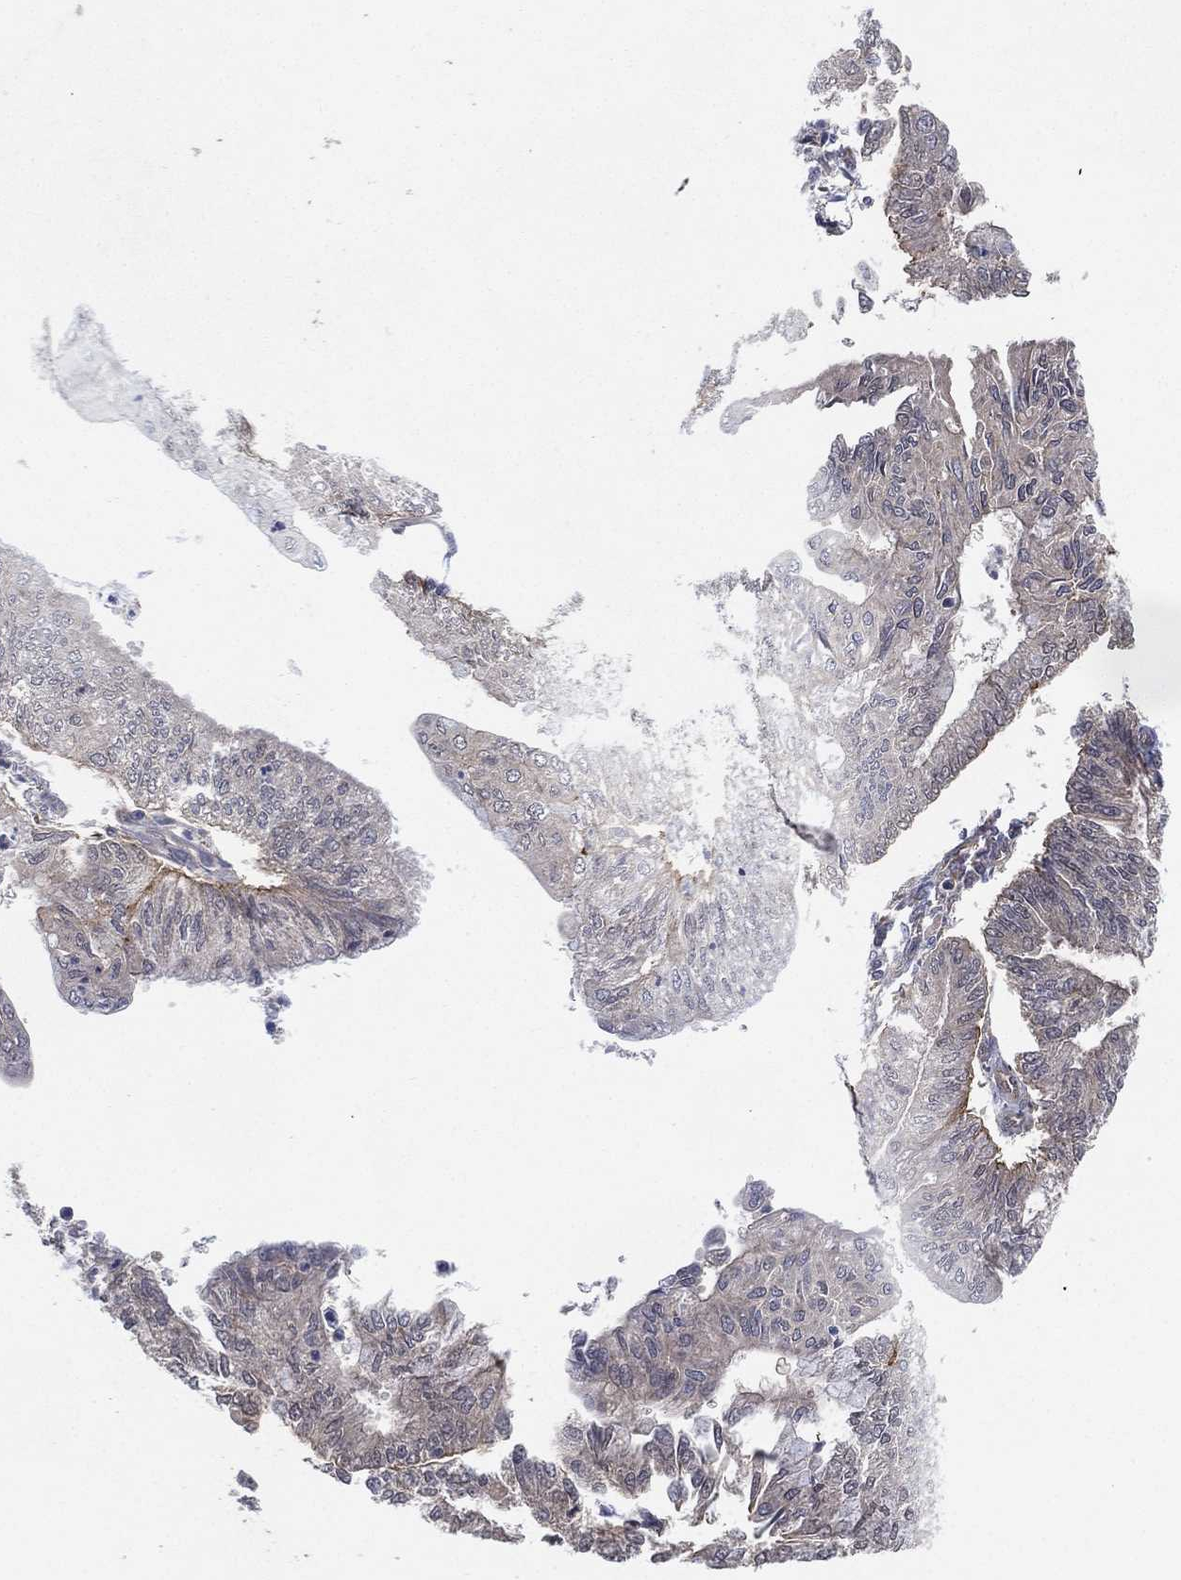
{"staining": {"intensity": "negative", "quantity": "none", "location": "none"}, "tissue": "endometrial cancer", "cell_type": "Tumor cells", "image_type": "cancer", "snomed": [{"axis": "morphology", "description": "Adenocarcinoma, NOS"}, {"axis": "topography", "description": "Endometrium"}], "caption": "A micrograph of endometrial cancer (adenocarcinoma) stained for a protein exhibits no brown staining in tumor cells. The staining was performed using DAB to visualize the protein expression in brown, while the nuclei were stained in blue with hematoxylin (Magnification: 20x).", "gene": "PSMG4", "patient": {"sex": "female", "age": 59}}